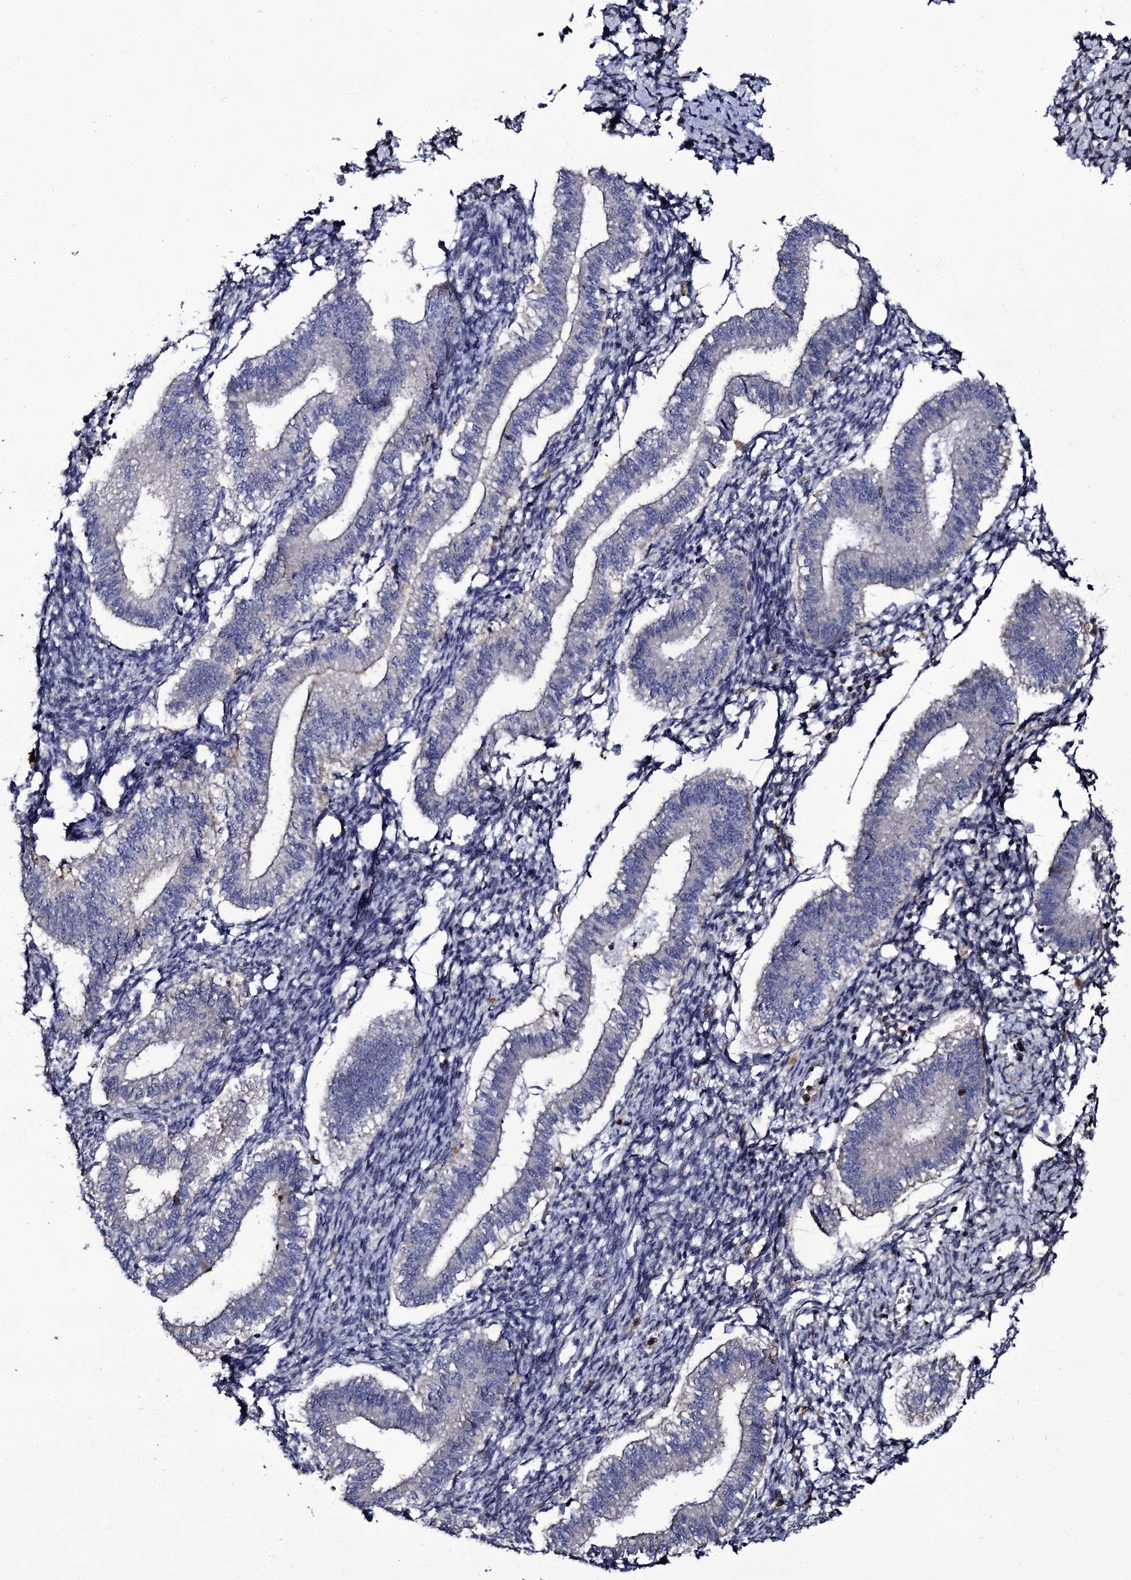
{"staining": {"intensity": "negative", "quantity": "none", "location": "none"}, "tissue": "endometrium", "cell_type": "Cells in endometrial stroma", "image_type": "normal", "snomed": [{"axis": "morphology", "description": "Normal tissue, NOS"}, {"axis": "topography", "description": "Endometrium"}], "caption": "Endometrium was stained to show a protein in brown. There is no significant positivity in cells in endometrial stroma. (Brightfield microscopy of DAB (3,3'-diaminobenzidine) immunohistochemistry (IHC) at high magnification).", "gene": "TTC23", "patient": {"sex": "female", "age": 25}}